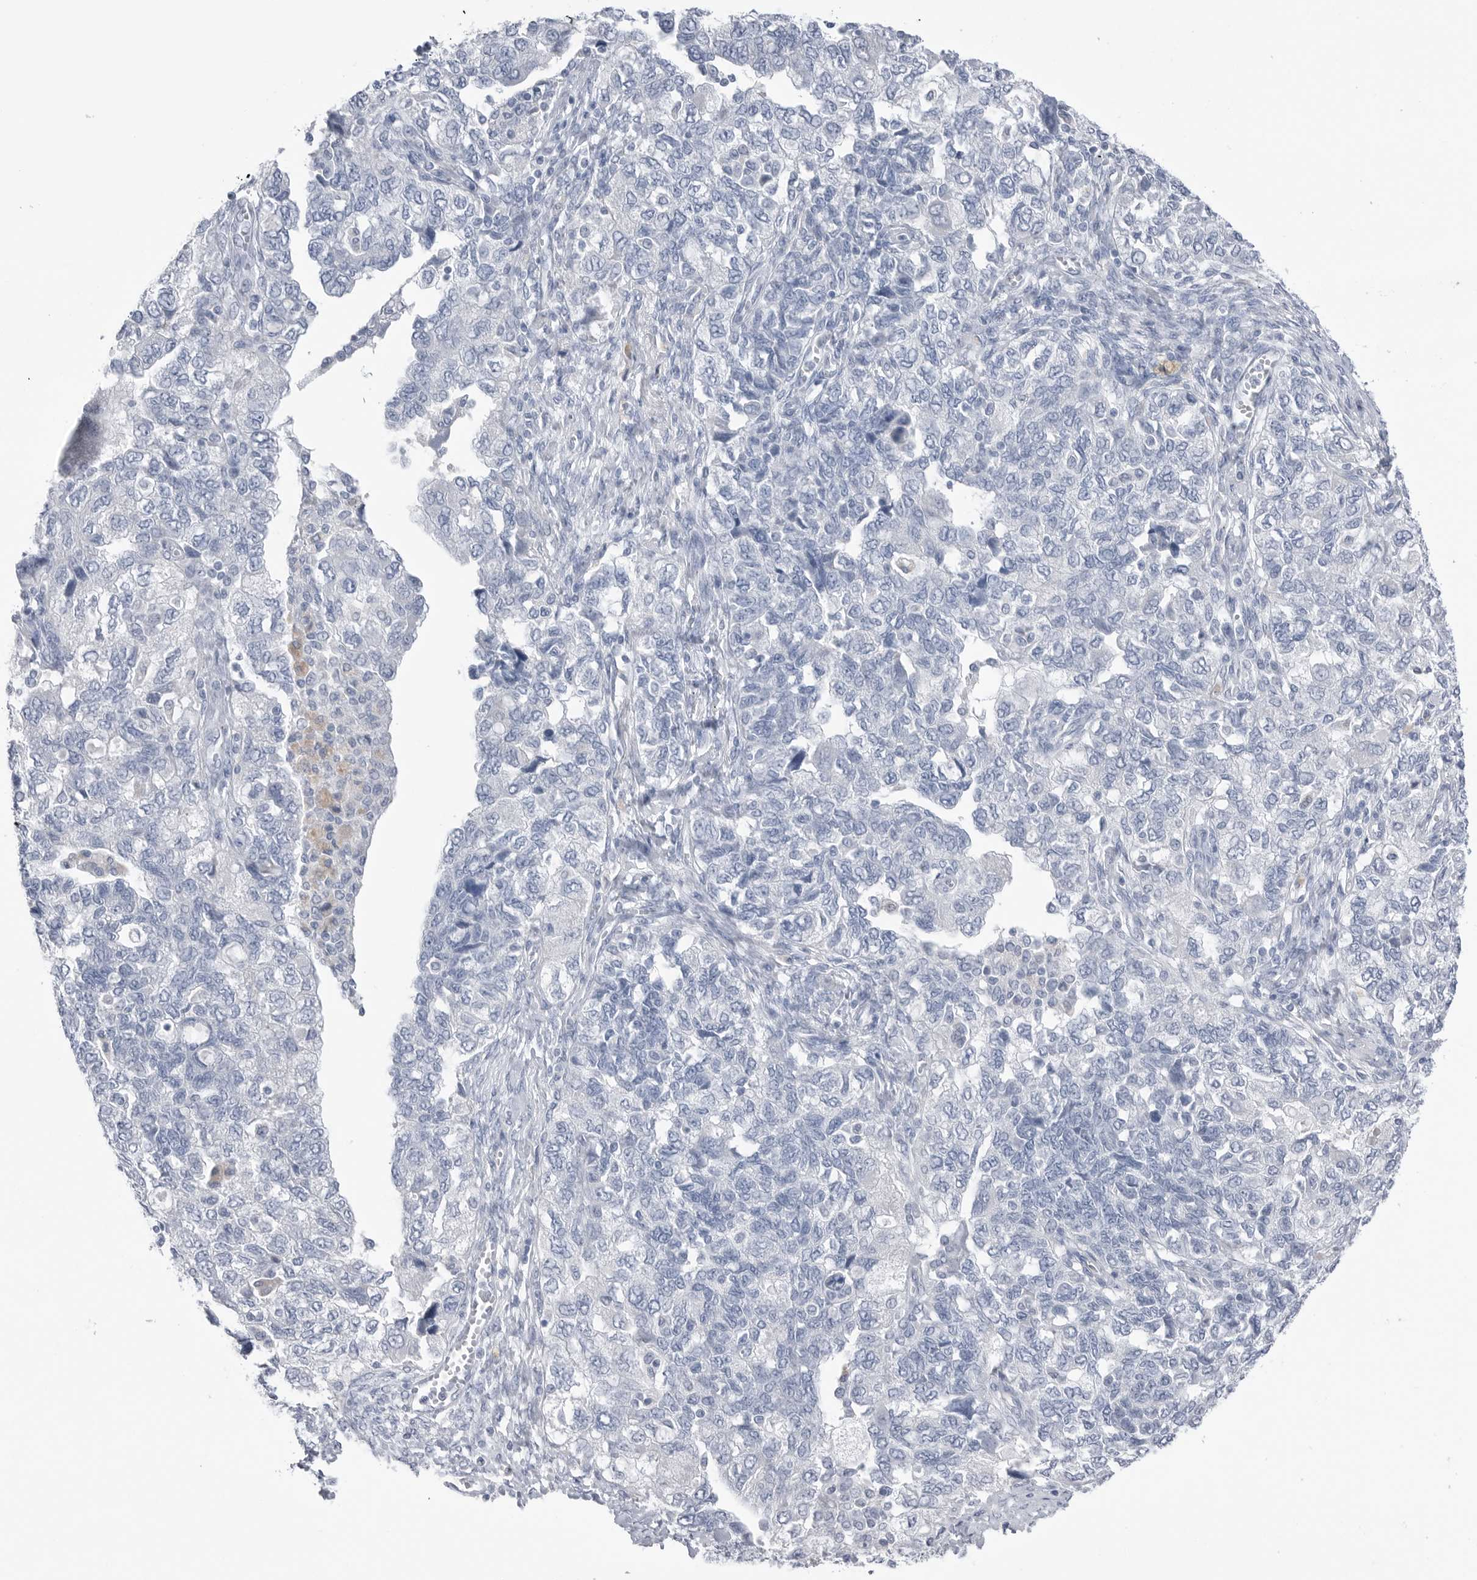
{"staining": {"intensity": "negative", "quantity": "none", "location": "none"}, "tissue": "ovarian cancer", "cell_type": "Tumor cells", "image_type": "cancer", "snomed": [{"axis": "morphology", "description": "Carcinoma, NOS"}, {"axis": "morphology", "description": "Cystadenocarcinoma, serous, NOS"}, {"axis": "topography", "description": "Ovary"}], "caption": "This is a image of IHC staining of ovarian cancer (serous cystadenocarcinoma), which shows no positivity in tumor cells.", "gene": "ABHD12", "patient": {"sex": "female", "age": 69}}